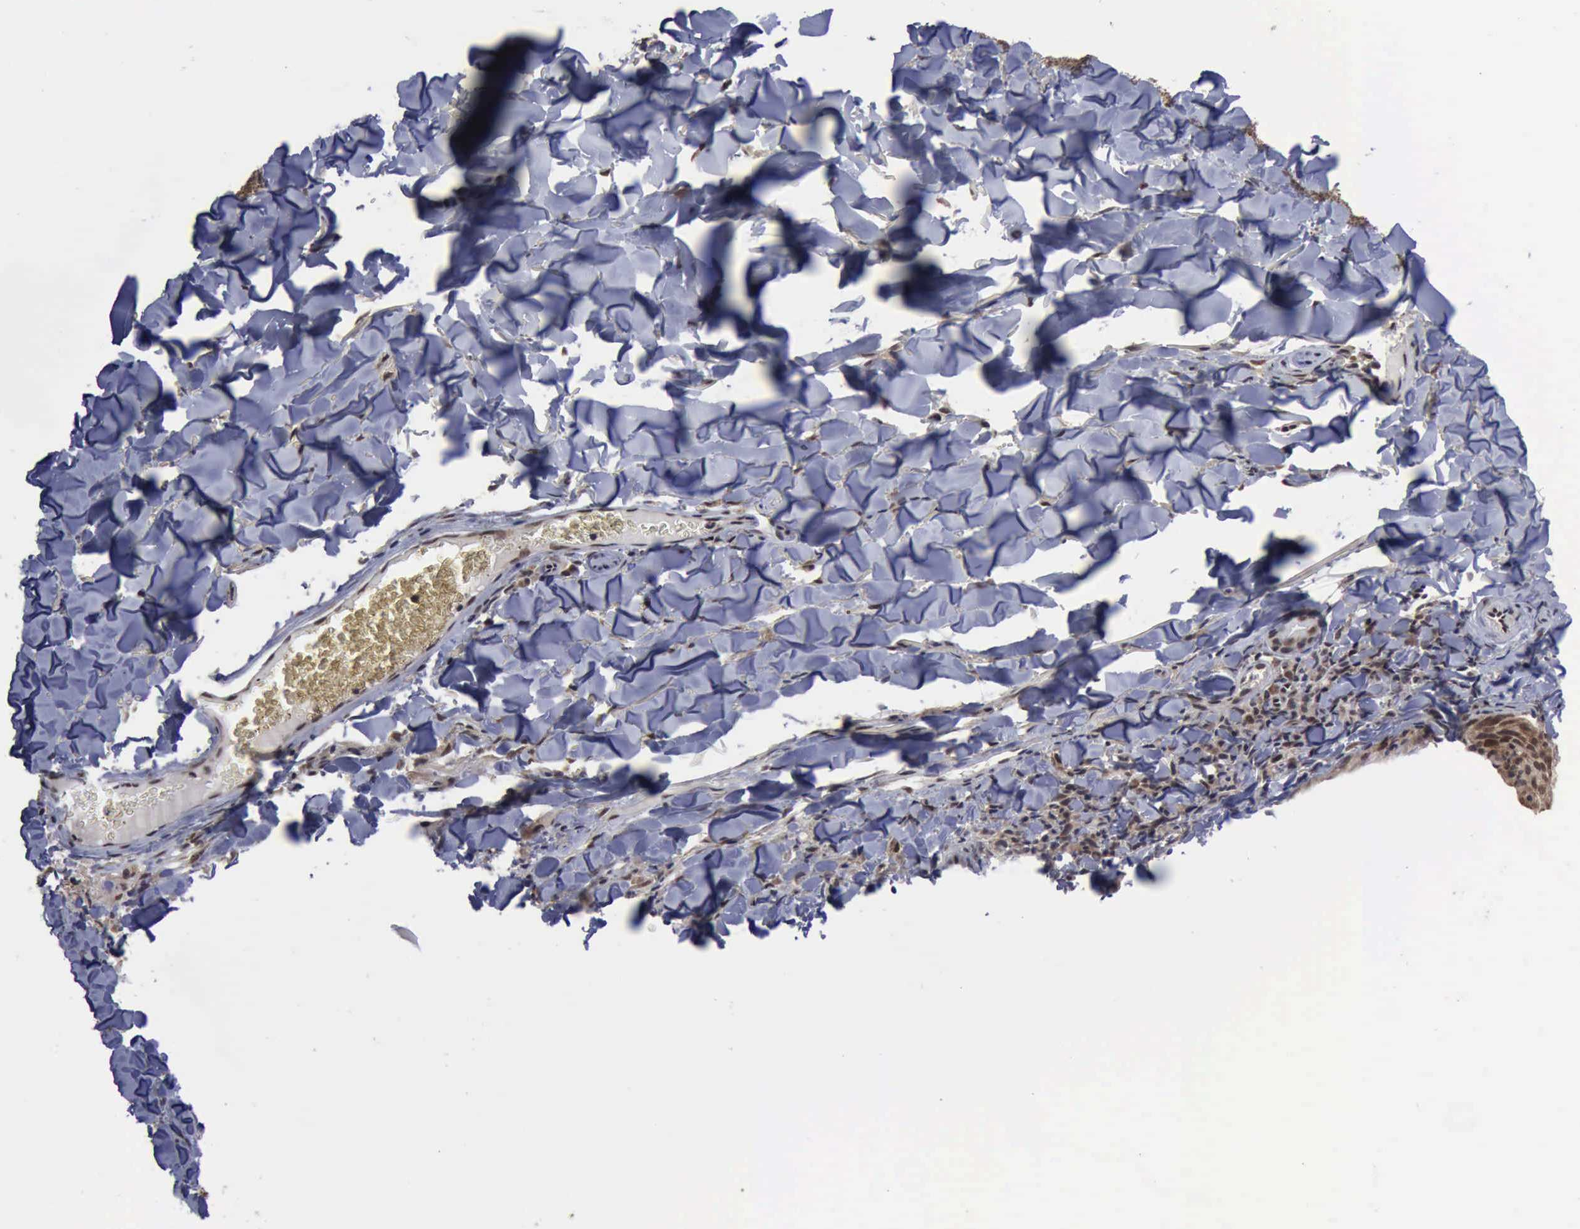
{"staining": {"intensity": "strong", "quantity": ">75%", "location": "cytoplasmic/membranous,nuclear"}, "tissue": "melanoma", "cell_type": "Tumor cells", "image_type": "cancer", "snomed": [{"axis": "morphology", "description": "Malignant melanoma, NOS"}, {"axis": "topography", "description": "Skin"}], "caption": "A histopathology image of malignant melanoma stained for a protein demonstrates strong cytoplasmic/membranous and nuclear brown staining in tumor cells.", "gene": "RTCB", "patient": {"sex": "male", "age": 76}}